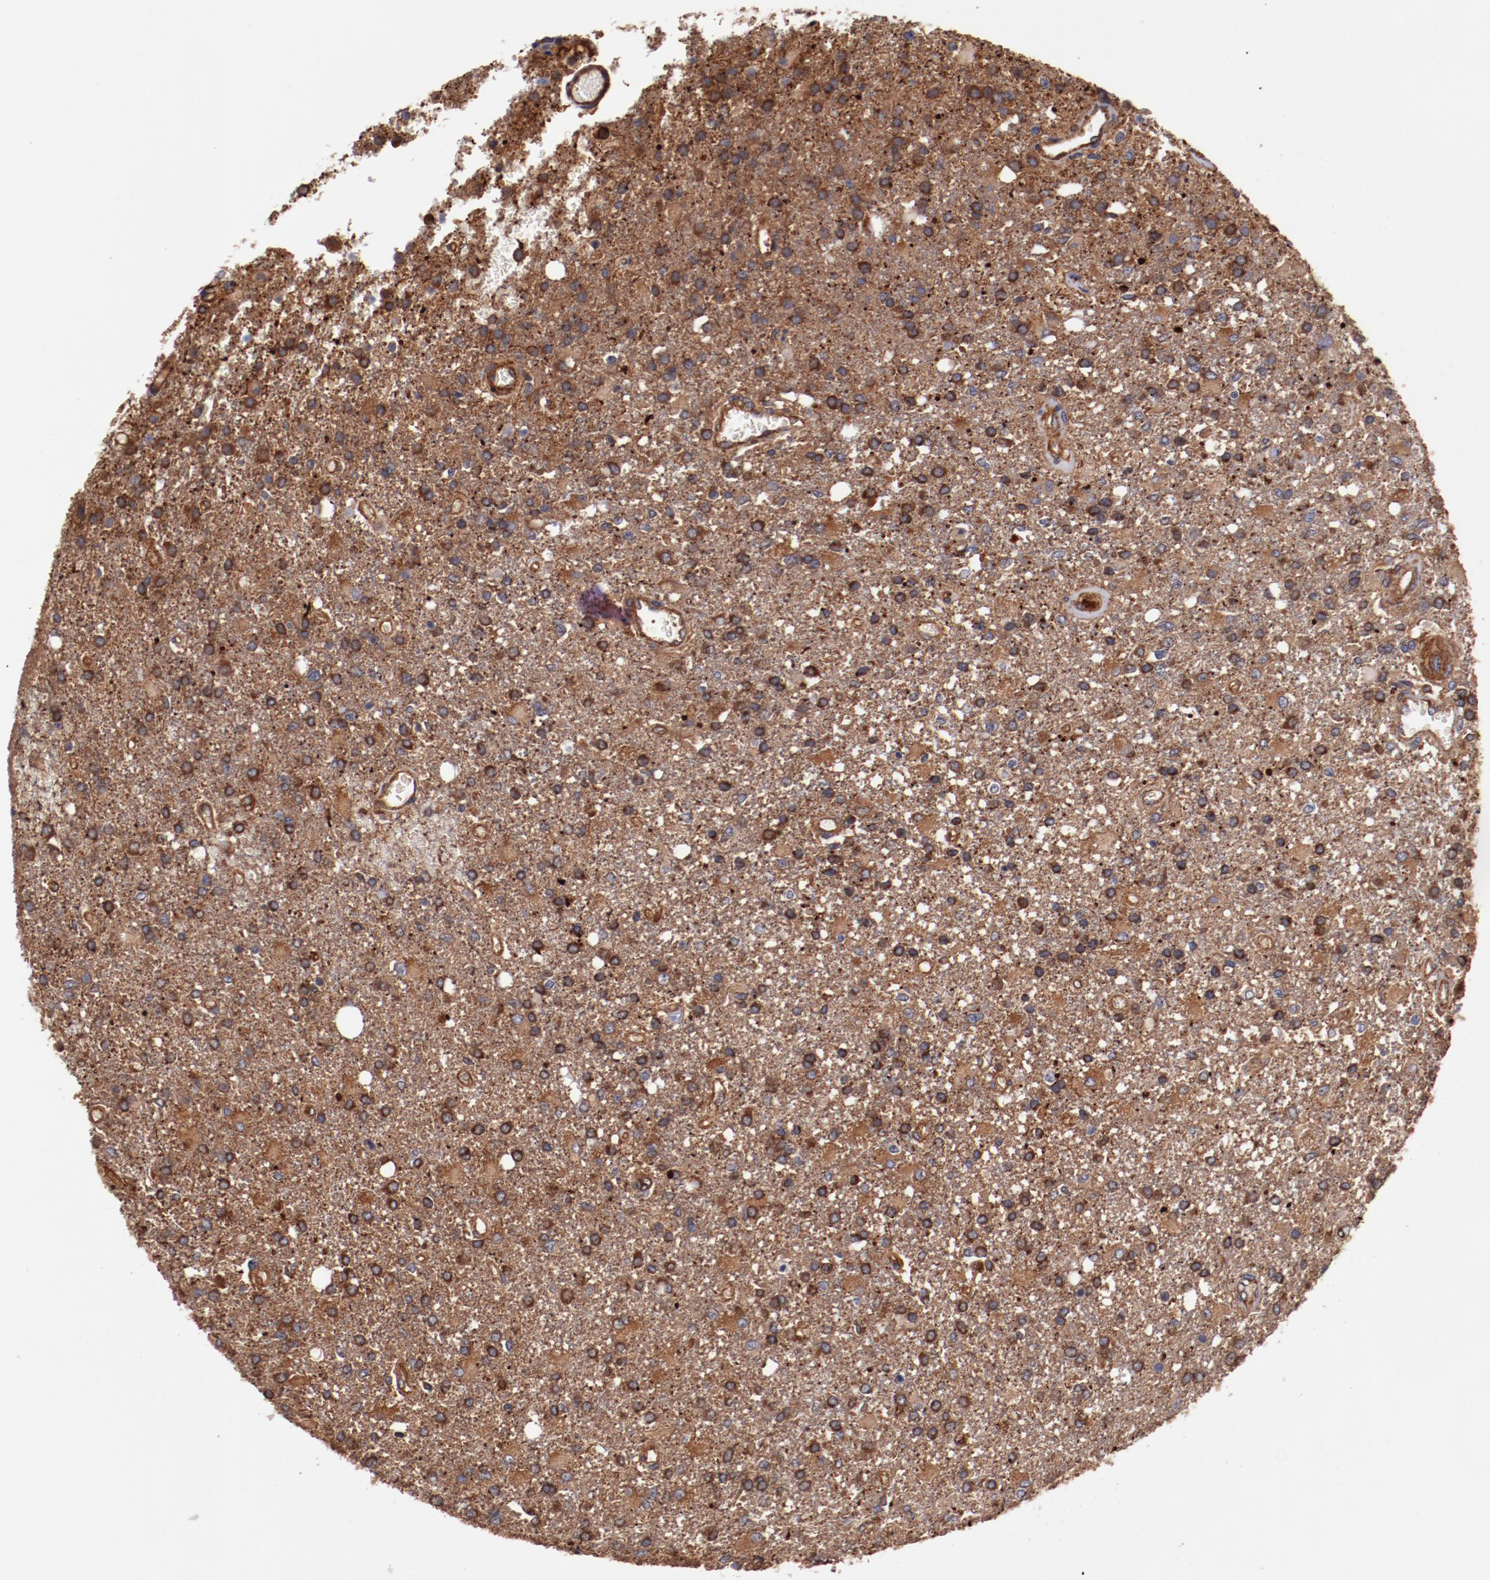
{"staining": {"intensity": "strong", "quantity": ">75%", "location": "cytoplasmic/membranous"}, "tissue": "glioma", "cell_type": "Tumor cells", "image_type": "cancer", "snomed": [{"axis": "morphology", "description": "Glioma, malignant, High grade"}, {"axis": "topography", "description": "Cerebral cortex"}], "caption": "Strong cytoplasmic/membranous positivity for a protein is present in about >75% of tumor cells of glioma using IHC.", "gene": "TMOD3", "patient": {"sex": "male", "age": 79}}